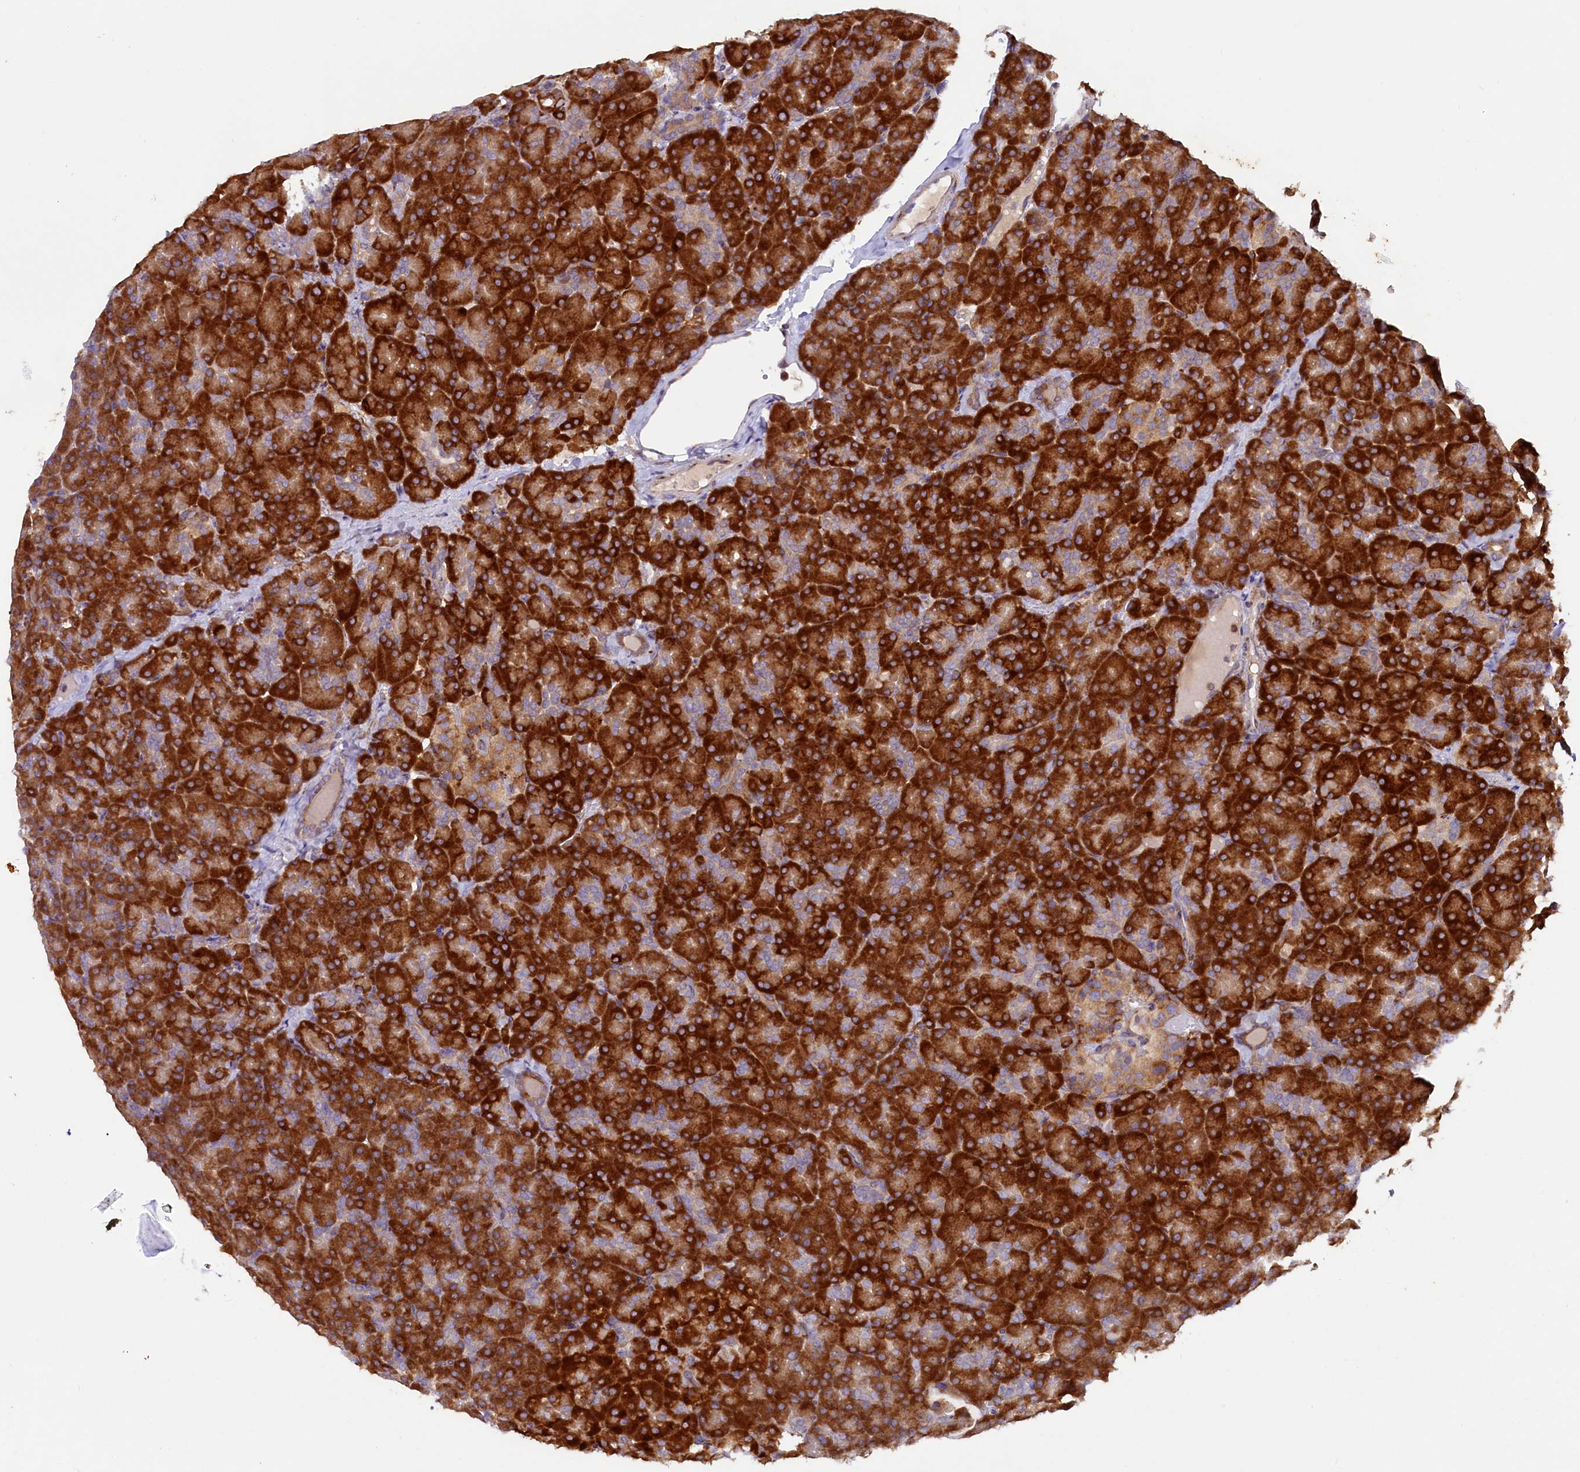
{"staining": {"intensity": "strong", "quantity": ">75%", "location": "cytoplasmic/membranous"}, "tissue": "pancreas", "cell_type": "Exocrine glandular cells", "image_type": "normal", "snomed": [{"axis": "morphology", "description": "Normal tissue, NOS"}, {"axis": "topography", "description": "Pancreas"}], "caption": "The photomicrograph shows immunohistochemical staining of unremarkable pancreas. There is strong cytoplasmic/membranous positivity is seen in about >75% of exocrine glandular cells.", "gene": "SSC5D", "patient": {"sex": "male", "age": 36}}